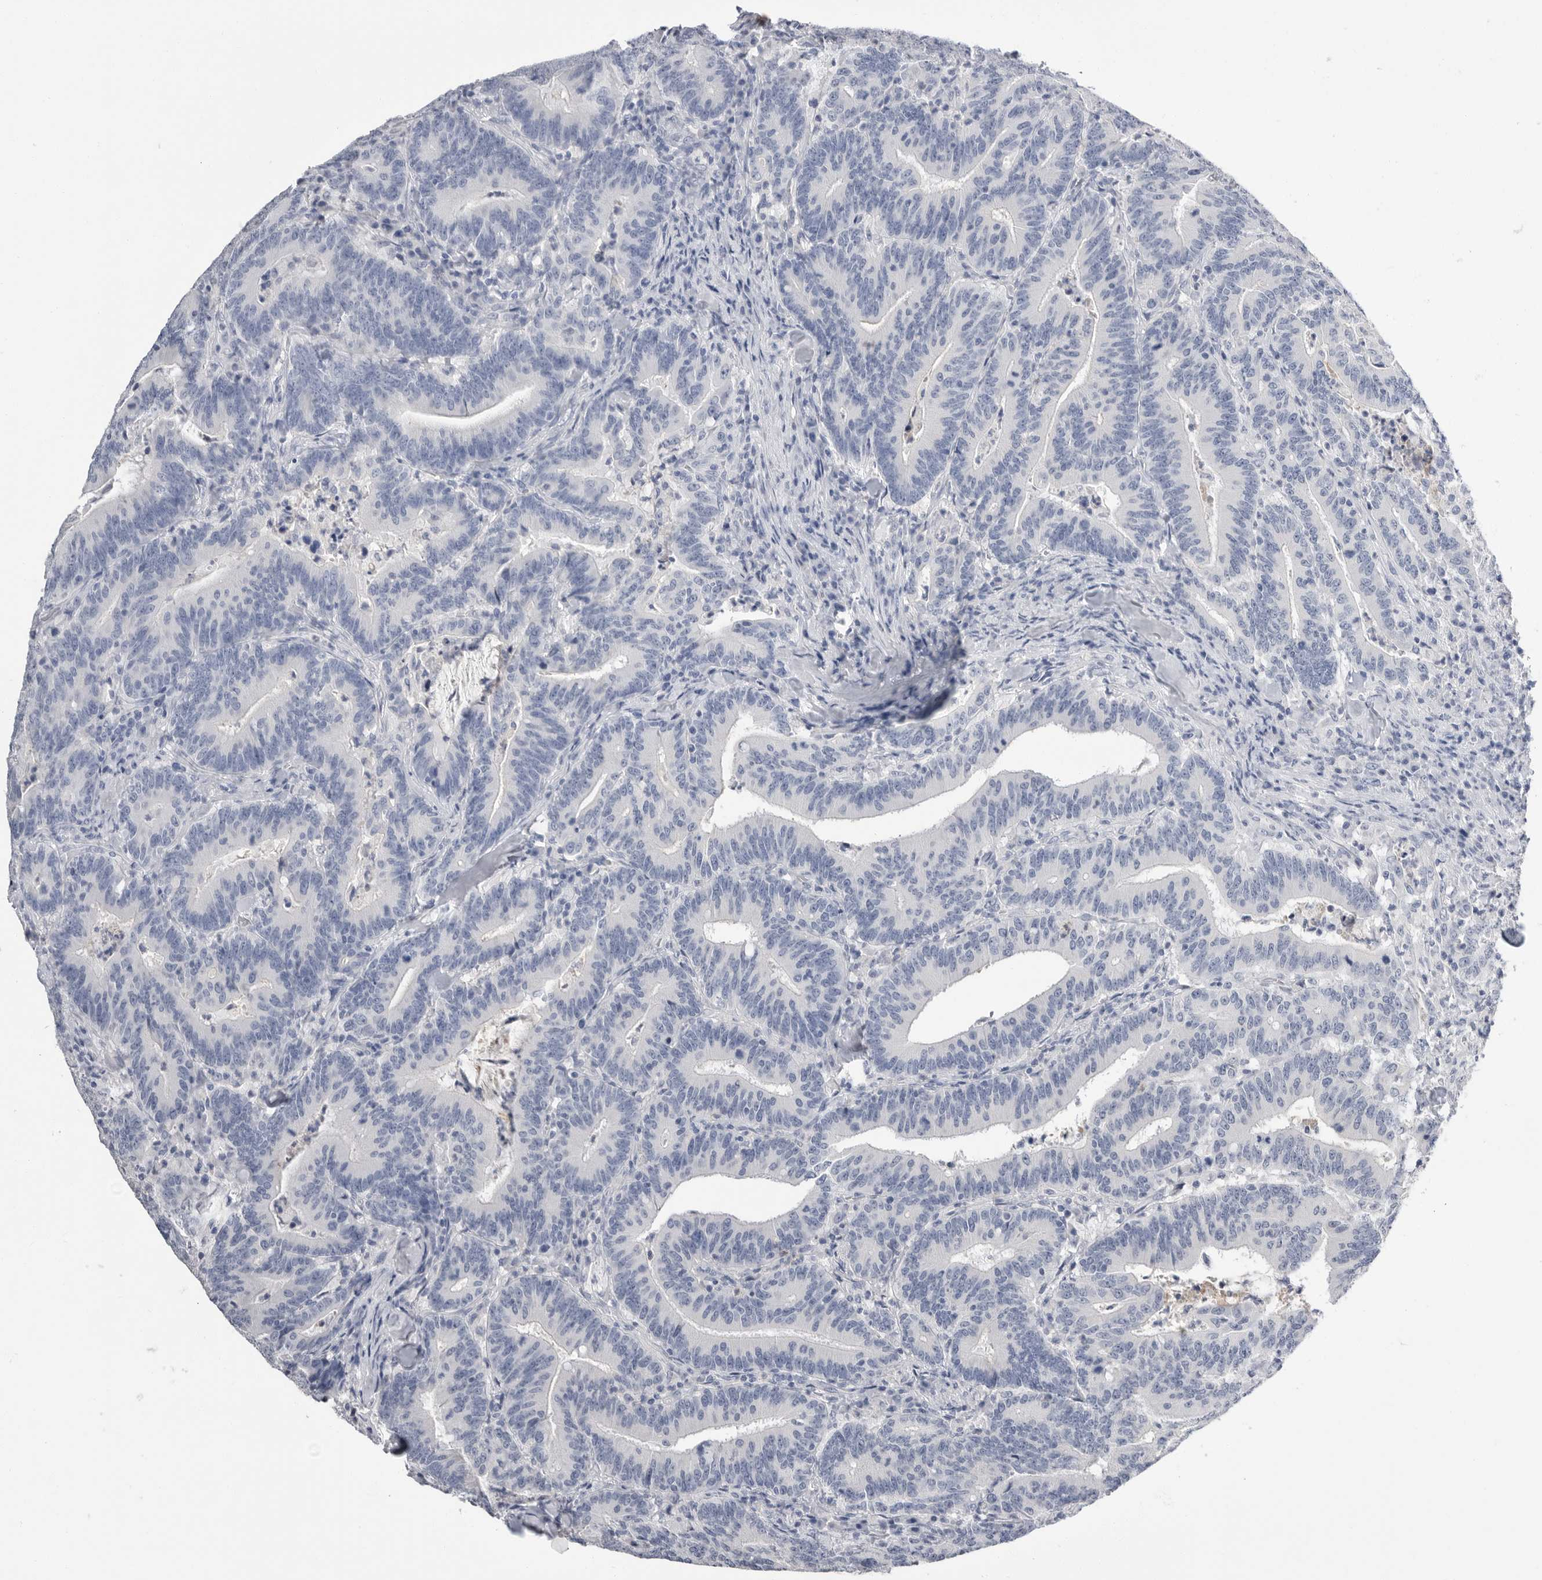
{"staining": {"intensity": "negative", "quantity": "none", "location": "none"}, "tissue": "colorectal cancer", "cell_type": "Tumor cells", "image_type": "cancer", "snomed": [{"axis": "morphology", "description": "Adenocarcinoma, NOS"}, {"axis": "topography", "description": "Colon"}], "caption": "The micrograph displays no significant staining in tumor cells of colorectal cancer (adenocarcinoma). (DAB (3,3'-diaminobenzidine) immunohistochemistry, high magnification).", "gene": "APOA2", "patient": {"sex": "female", "age": 66}}